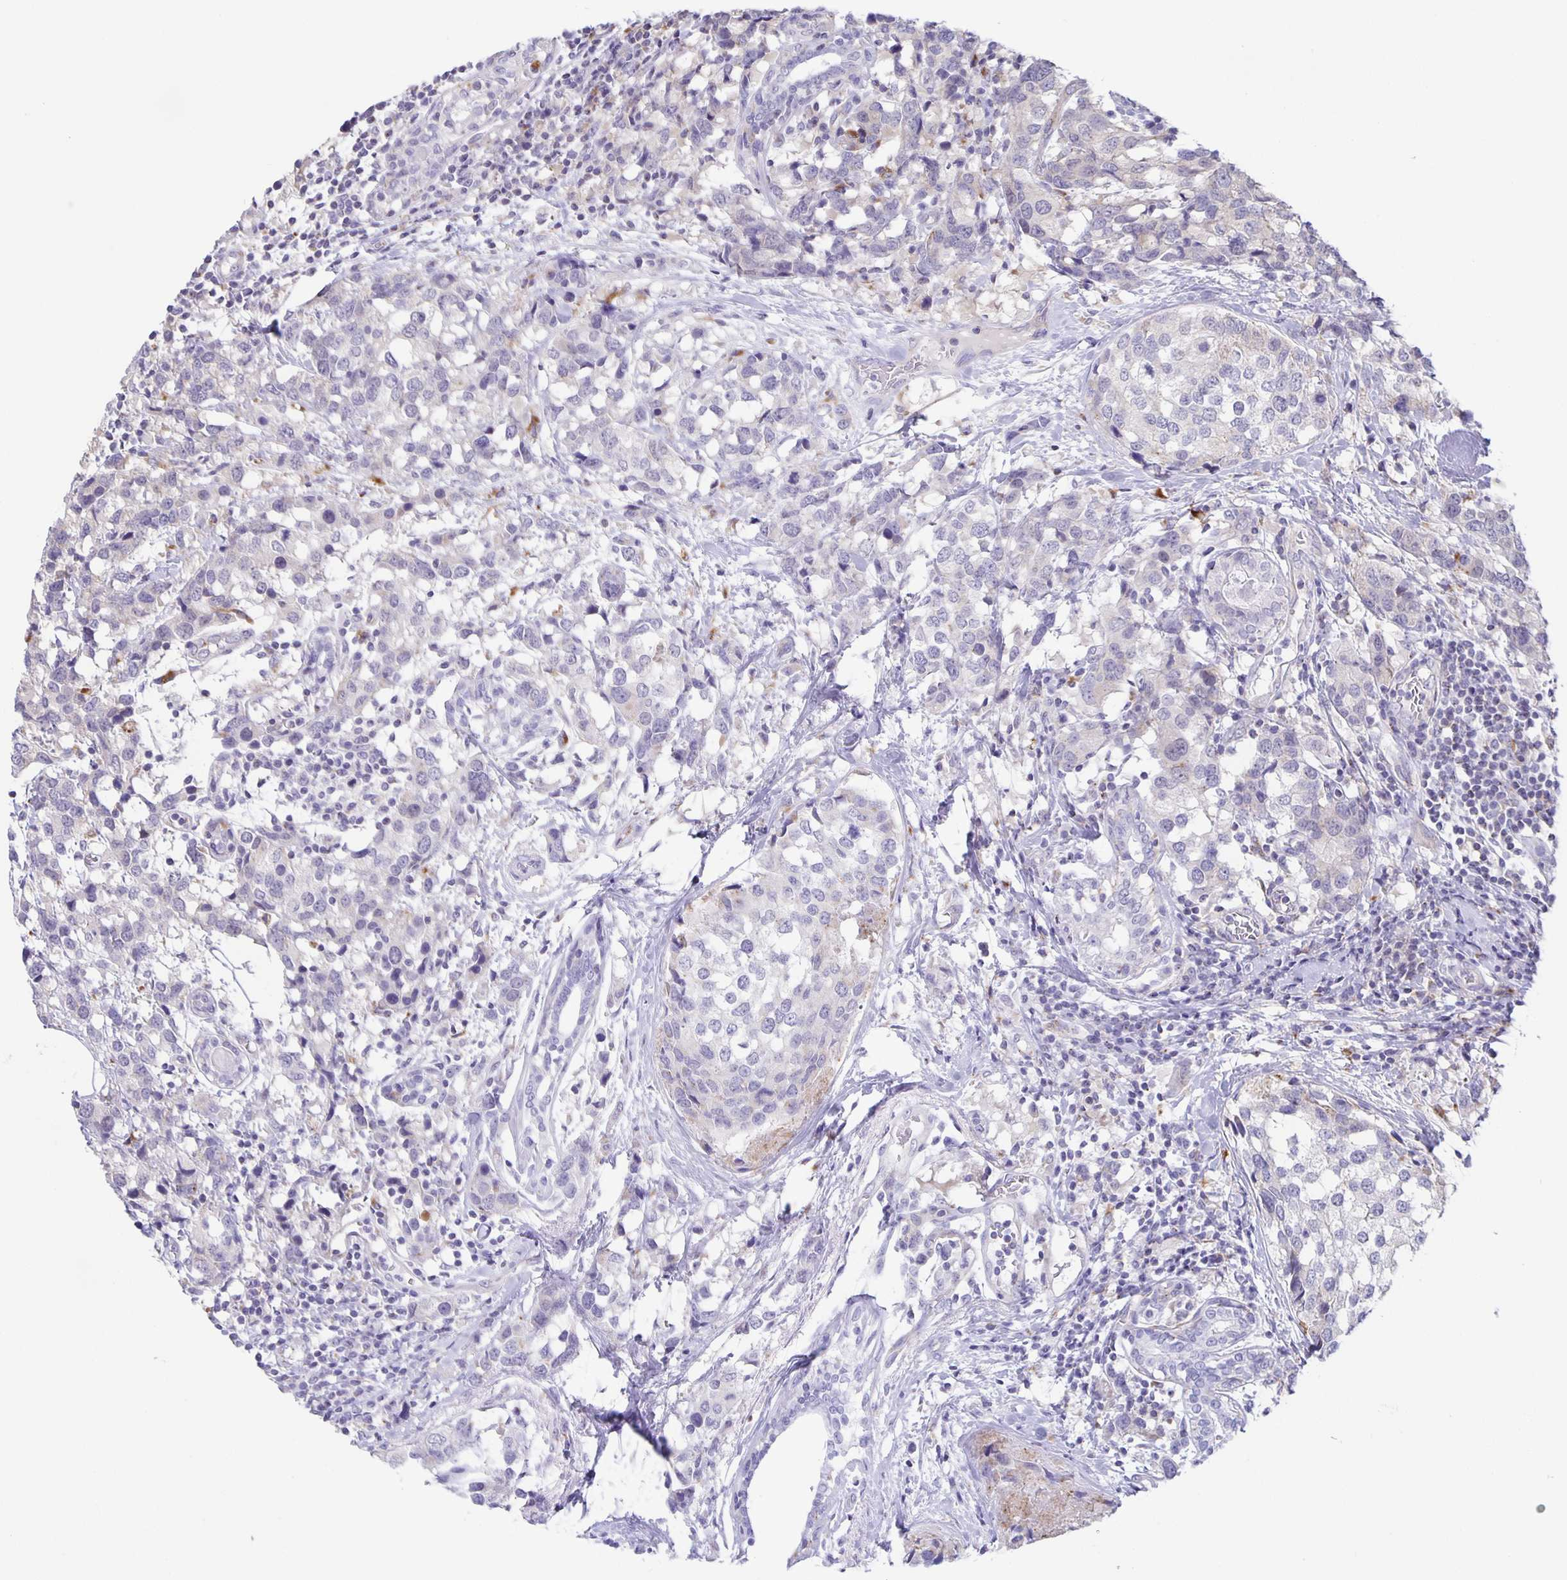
{"staining": {"intensity": "negative", "quantity": "none", "location": "none"}, "tissue": "breast cancer", "cell_type": "Tumor cells", "image_type": "cancer", "snomed": [{"axis": "morphology", "description": "Lobular carcinoma"}, {"axis": "topography", "description": "Breast"}], "caption": "Immunohistochemistry (IHC) image of neoplastic tissue: human breast cancer stained with DAB exhibits no significant protein positivity in tumor cells. (DAB (3,3'-diaminobenzidine) IHC visualized using brightfield microscopy, high magnification).", "gene": "LIPA", "patient": {"sex": "female", "age": 59}}